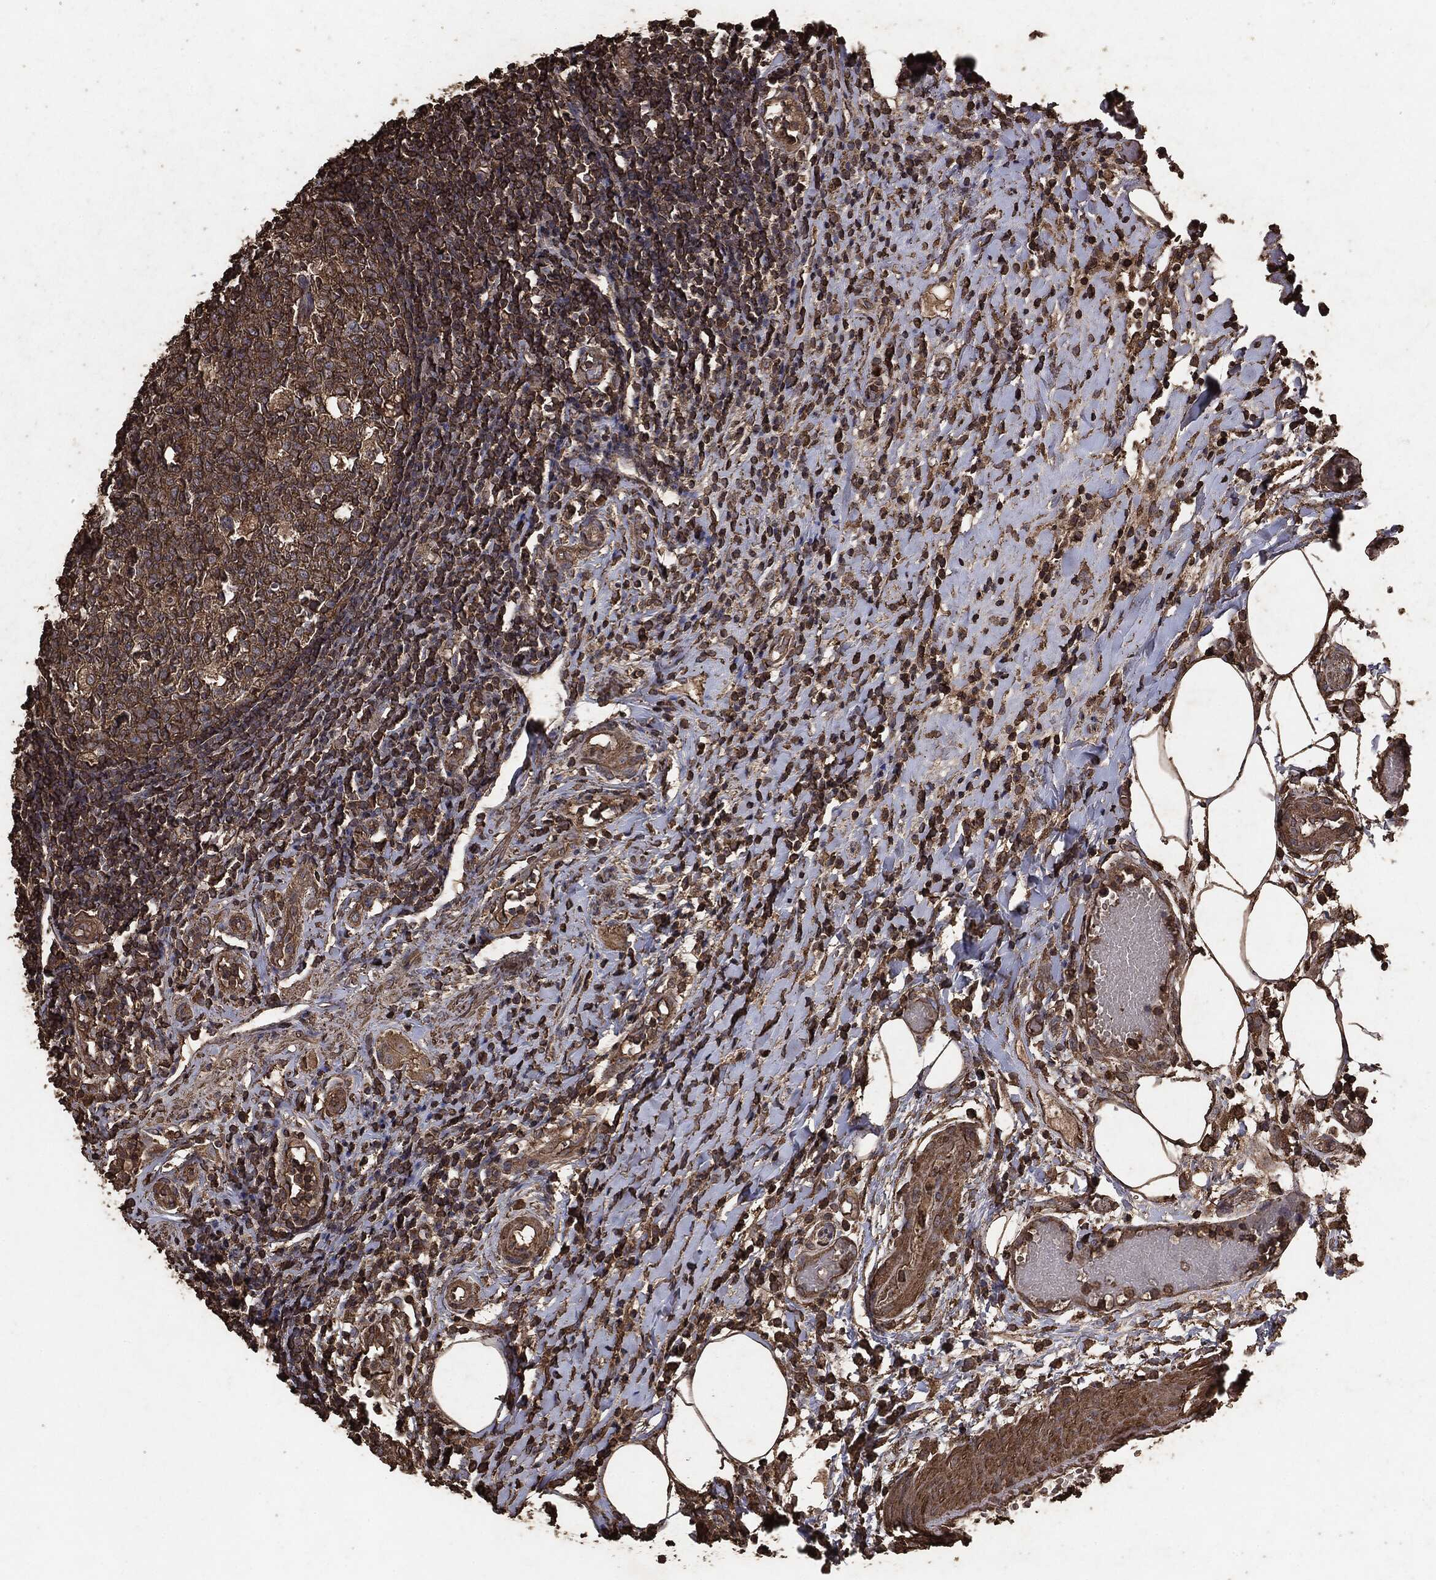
{"staining": {"intensity": "moderate", "quantity": ">75%", "location": "cytoplasmic/membranous"}, "tissue": "appendix", "cell_type": "Glandular cells", "image_type": "normal", "snomed": [{"axis": "morphology", "description": "Normal tissue, NOS"}, {"axis": "morphology", "description": "Inflammation, NOS"}, {"axis": "topography", "description": "Appendix"}], "caption": "This is a photomicrograph of immunohistochemistry (IHC) staining of normal appendix, which shows moderate expression in the cytoplasmic/membranous of glandular cells.", "gene": "MTOR", "patient": {"sex": "male", "age": 16}}